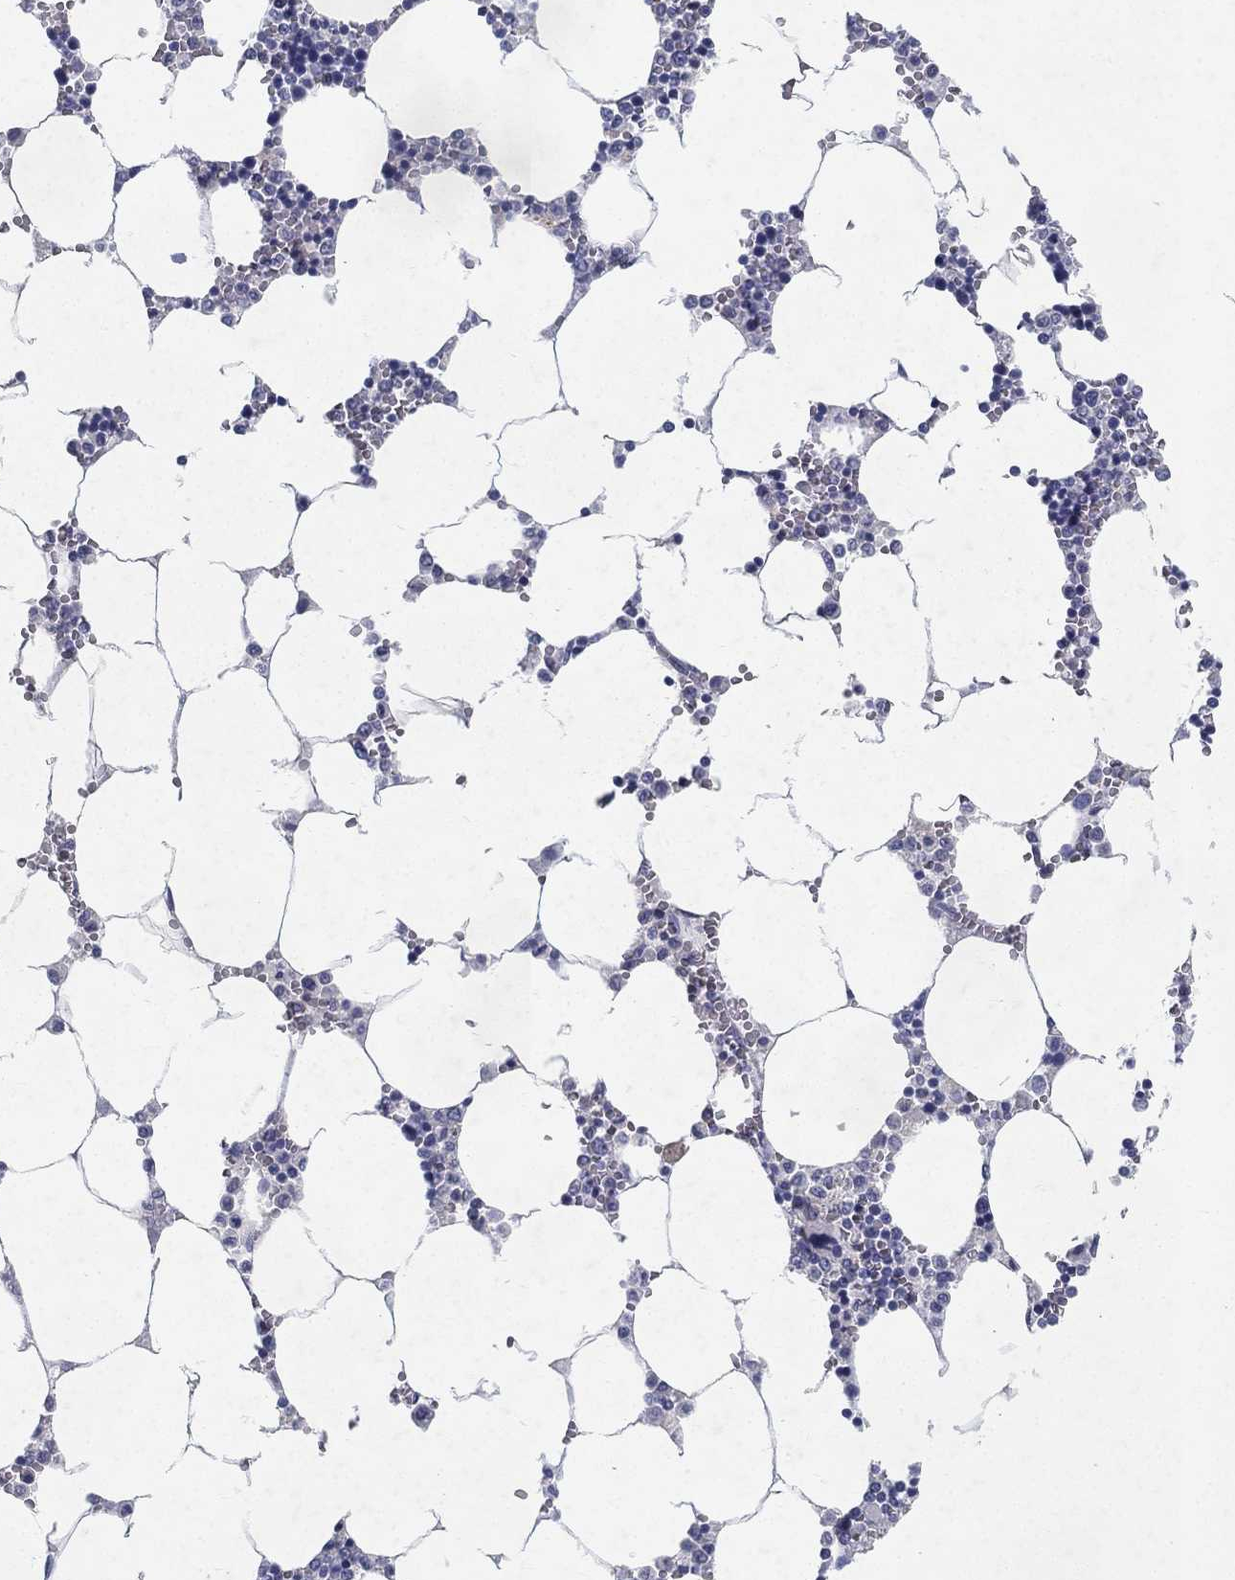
{"staining": {"intensity": "negative", "quantity": "none", "location": "none"}, "tissue": "bone marrow", "cell_type": "Hematopoietic cells", "image_type": "normal", "snomed": [{"axis": "morphology", "description": "Normal tissue, NOS"}, {"axis": "topography", "description": "Bone marrow"}], "caption": "Immunohistochemistry photomicrograph of benign bone marrow: human bone marrow stained with DAB (3,3'-diaminobenzidine) reveals no significant protein expression in hematopoietic cells.", "gene": "RGS13", "patient": {"sex": "female", "age": 64}}